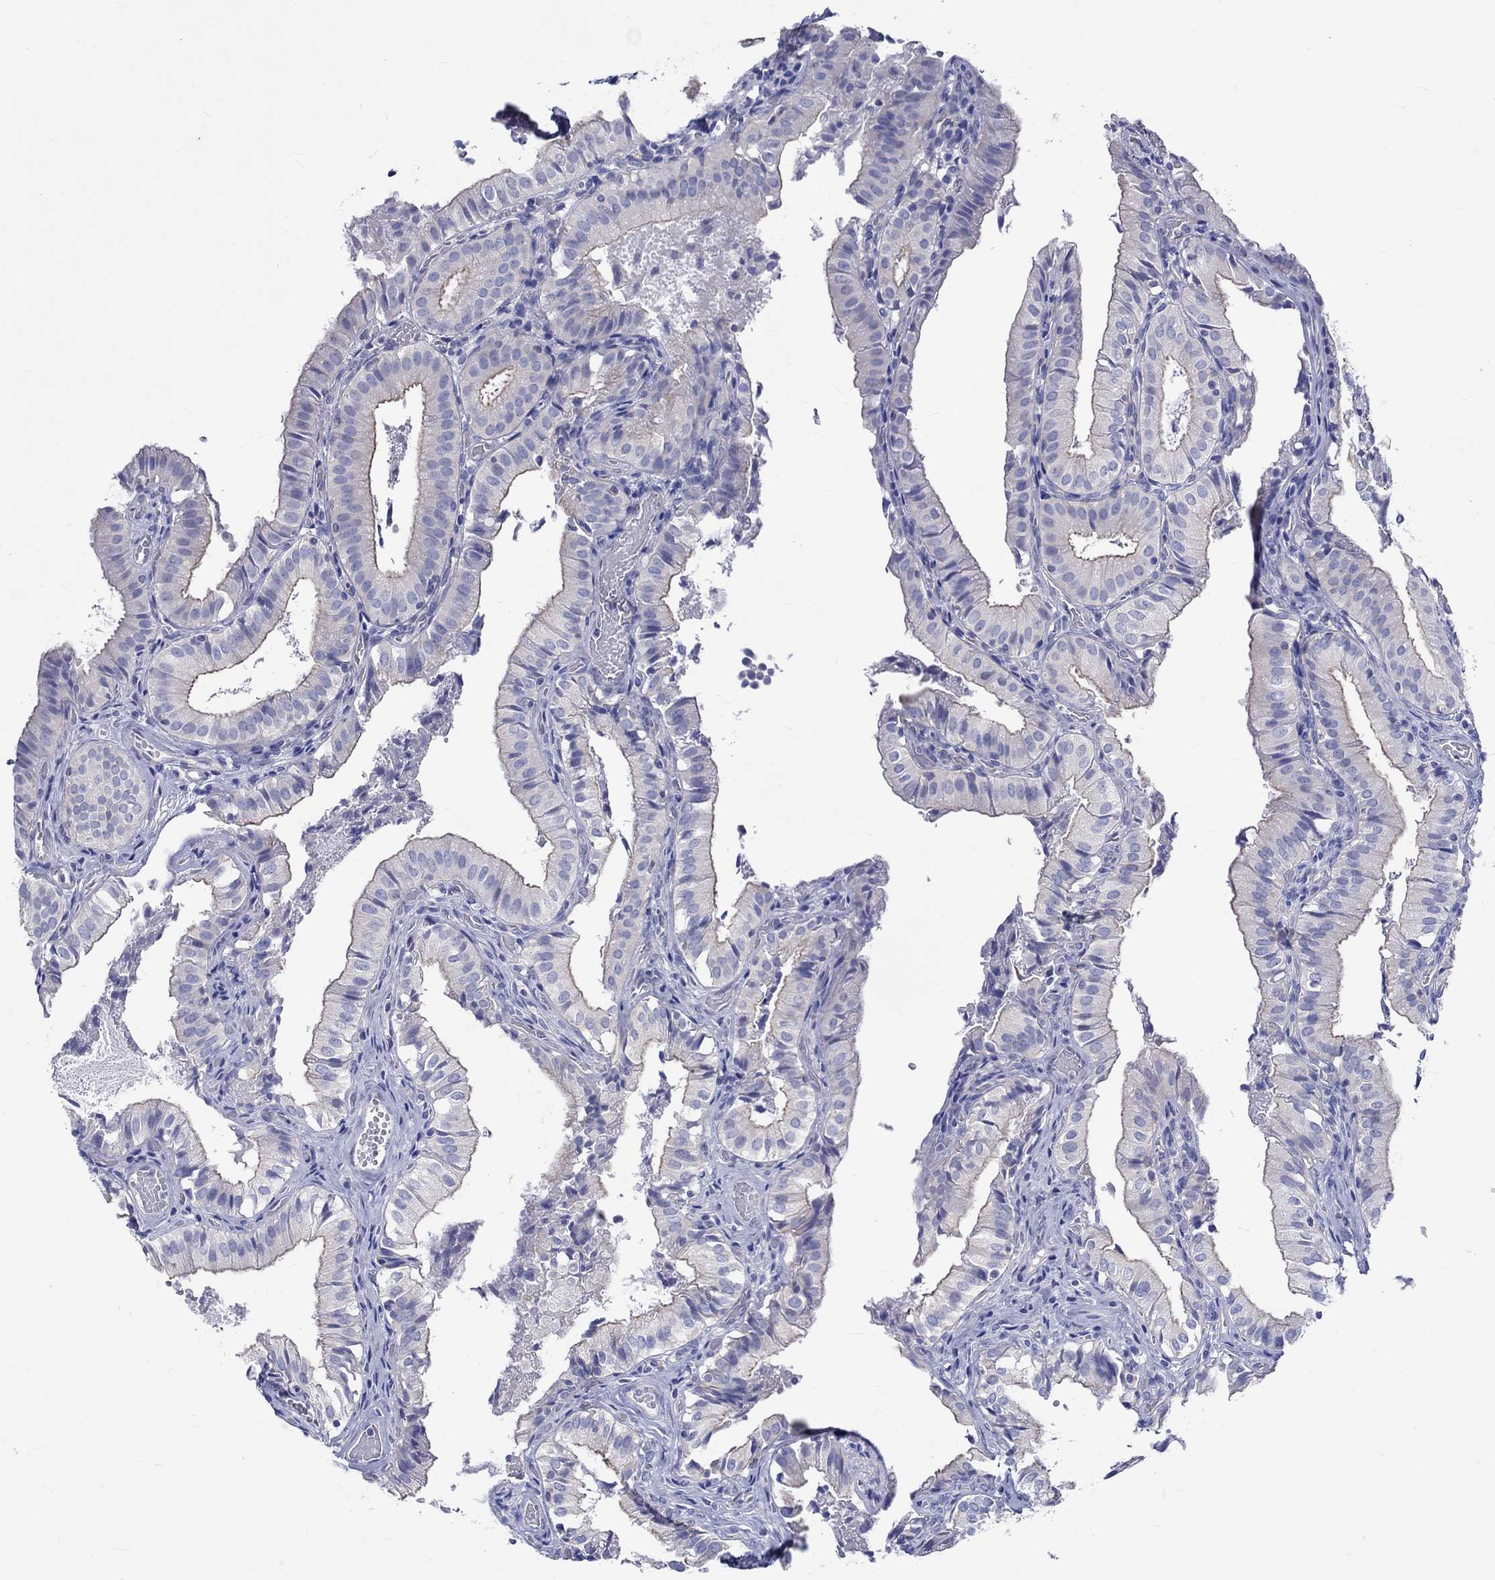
{"staining": {"intensity": "strong", "quantity": "<25%", "location": "cytoplasmic/membranous,nuclear"}, "tissue": "gallbladder", "cell_type": "Glandular cells", "image_type": "normal", "snomed": [{"axis": "morphology", "description": "Normal tissue, NOS"}, {"axis": "topography", "description": "Gallbladder"}], "caption": "High-power microscopy captured an immunohistochemistry micrograph of normal gallbladder, revealing strong cytoplasmic/membranous,nuclear positivity in approximately <25% of glandular cells. (DAB (3,3'-diaminobenzidine) = brown stain, brightfield microscopy at high magnification).", "gene": "SH2D7", "patient": {"sex": "female", "age": 47}}